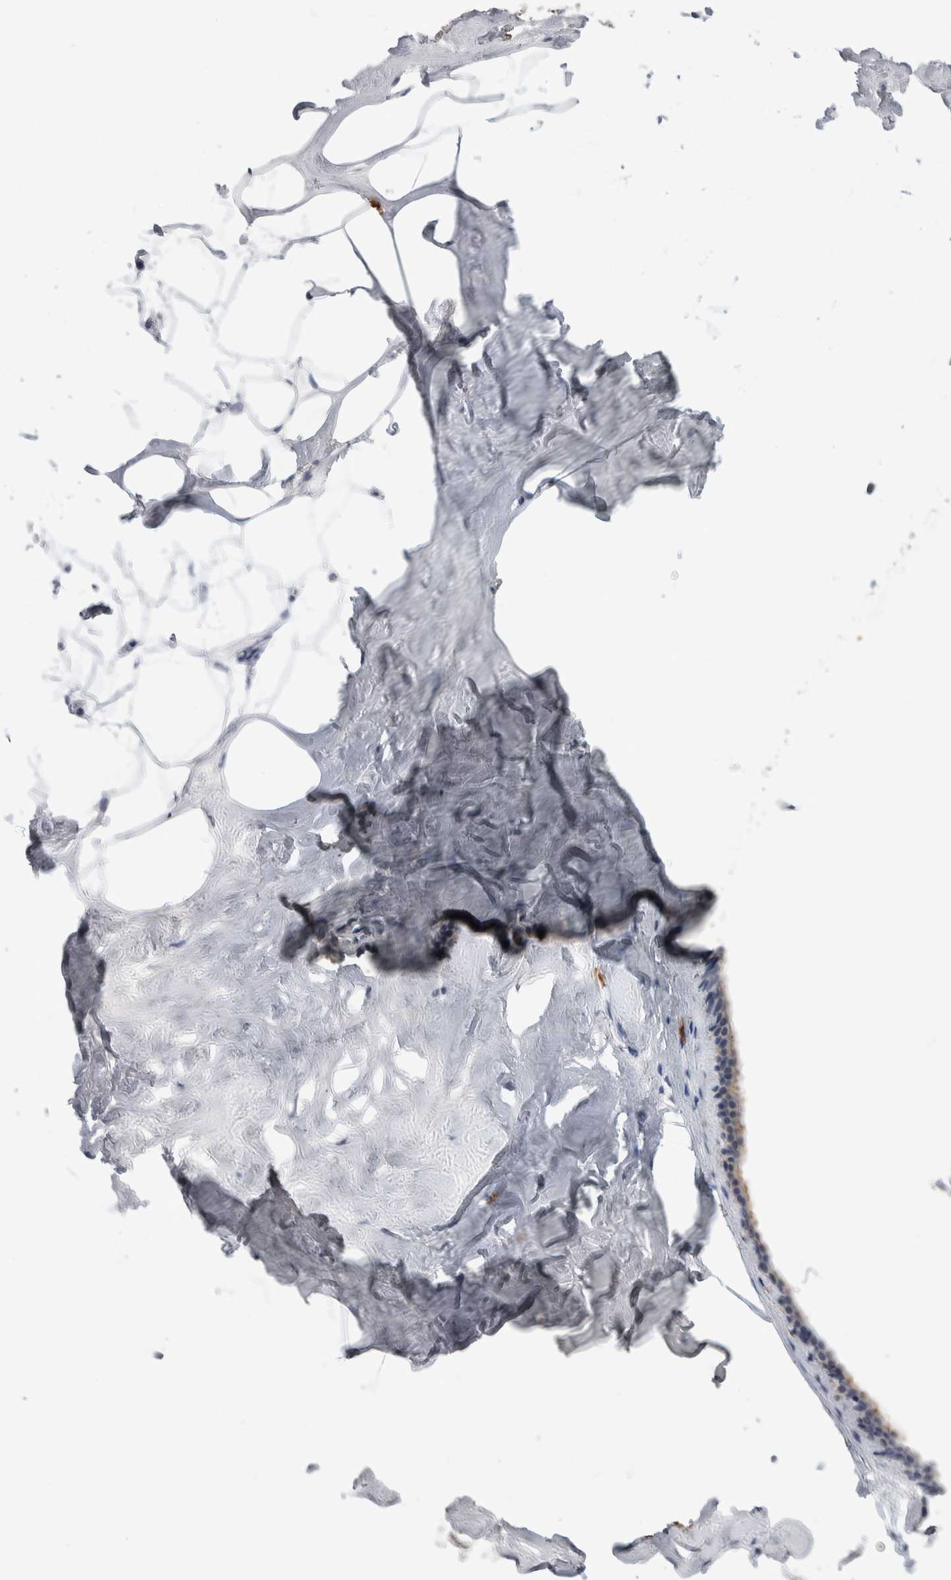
{"staining": {"intensity": "negative", "quantity": "none", "location": "none"}, "tissue": "adipose tissue", "cell_type": "Adipocytes", "image_type": "normal", "snomed": [{"axis": "morphology", "description": "Normal tissue, NOS"}, {"axis": "morphology", "description": "Fibrosis, NOS"}, {"axis": "topography", "description": "Breast"}, {"axis": "topography", "description": "Adipose tissue"}], "caption": "Image shows no significant protein expression in adipocytes of benign adipose tissue.", "gene": "TMEM102", "patient": {"sex": "female", "age": 39}}